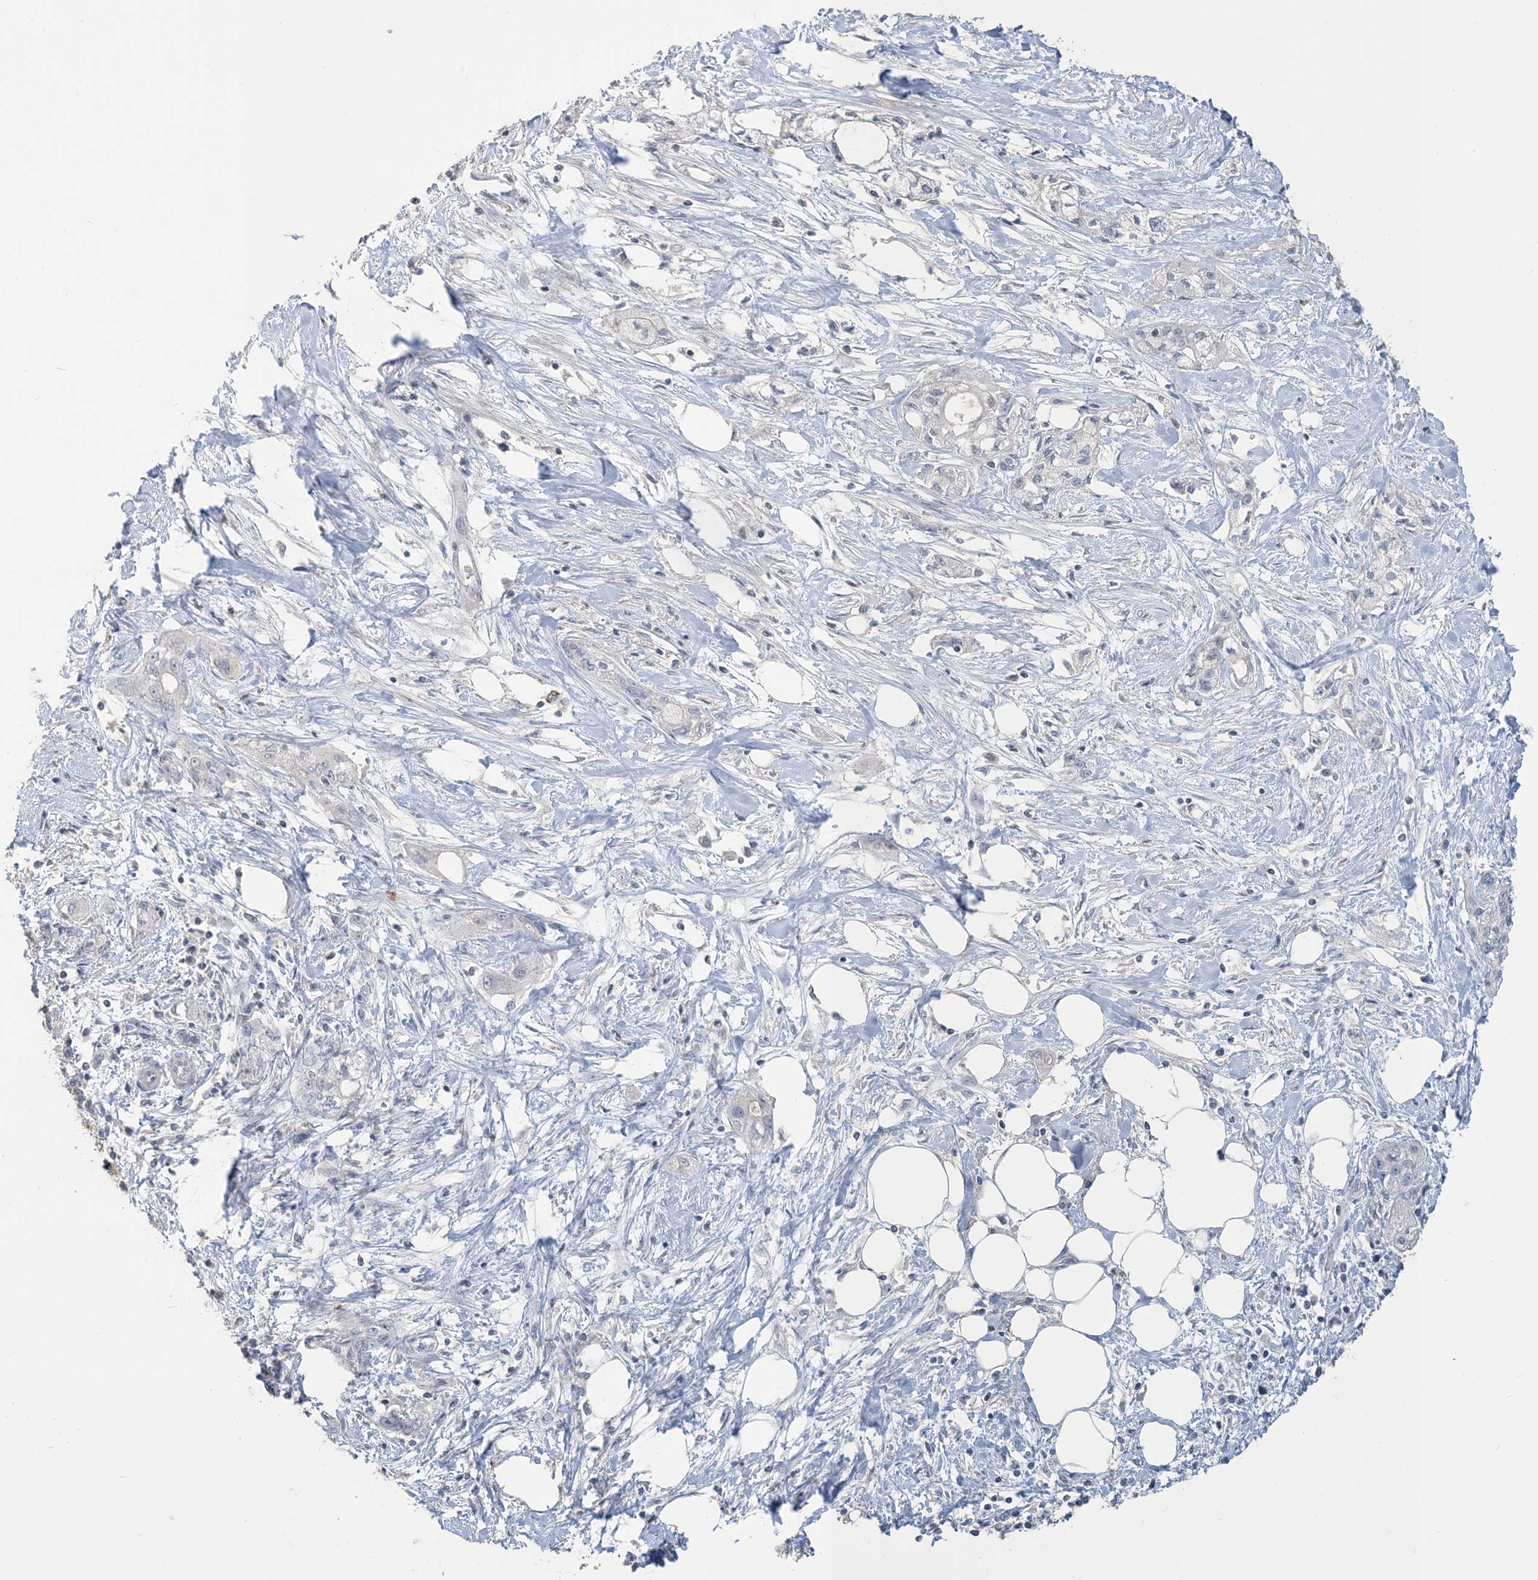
{"staining": {"intensity": "negative", "quantity": "none", "location": "none"}, "tissue": "pancreatic cancer", "cell_type": "Tumor cells", "image_type": "cancer", "snomed": [{"axis": "morphology", "description": "Adenocarcinoma, NOS"}, {"axis": "topography", "description": "Pancreas"}], "caption": "Immunohistochemical staining of pancreatic cancer exhibits no significant expression in tumor cells.", "gene": "NPHS2", "patient": {"sex": "male", "age": 70}}